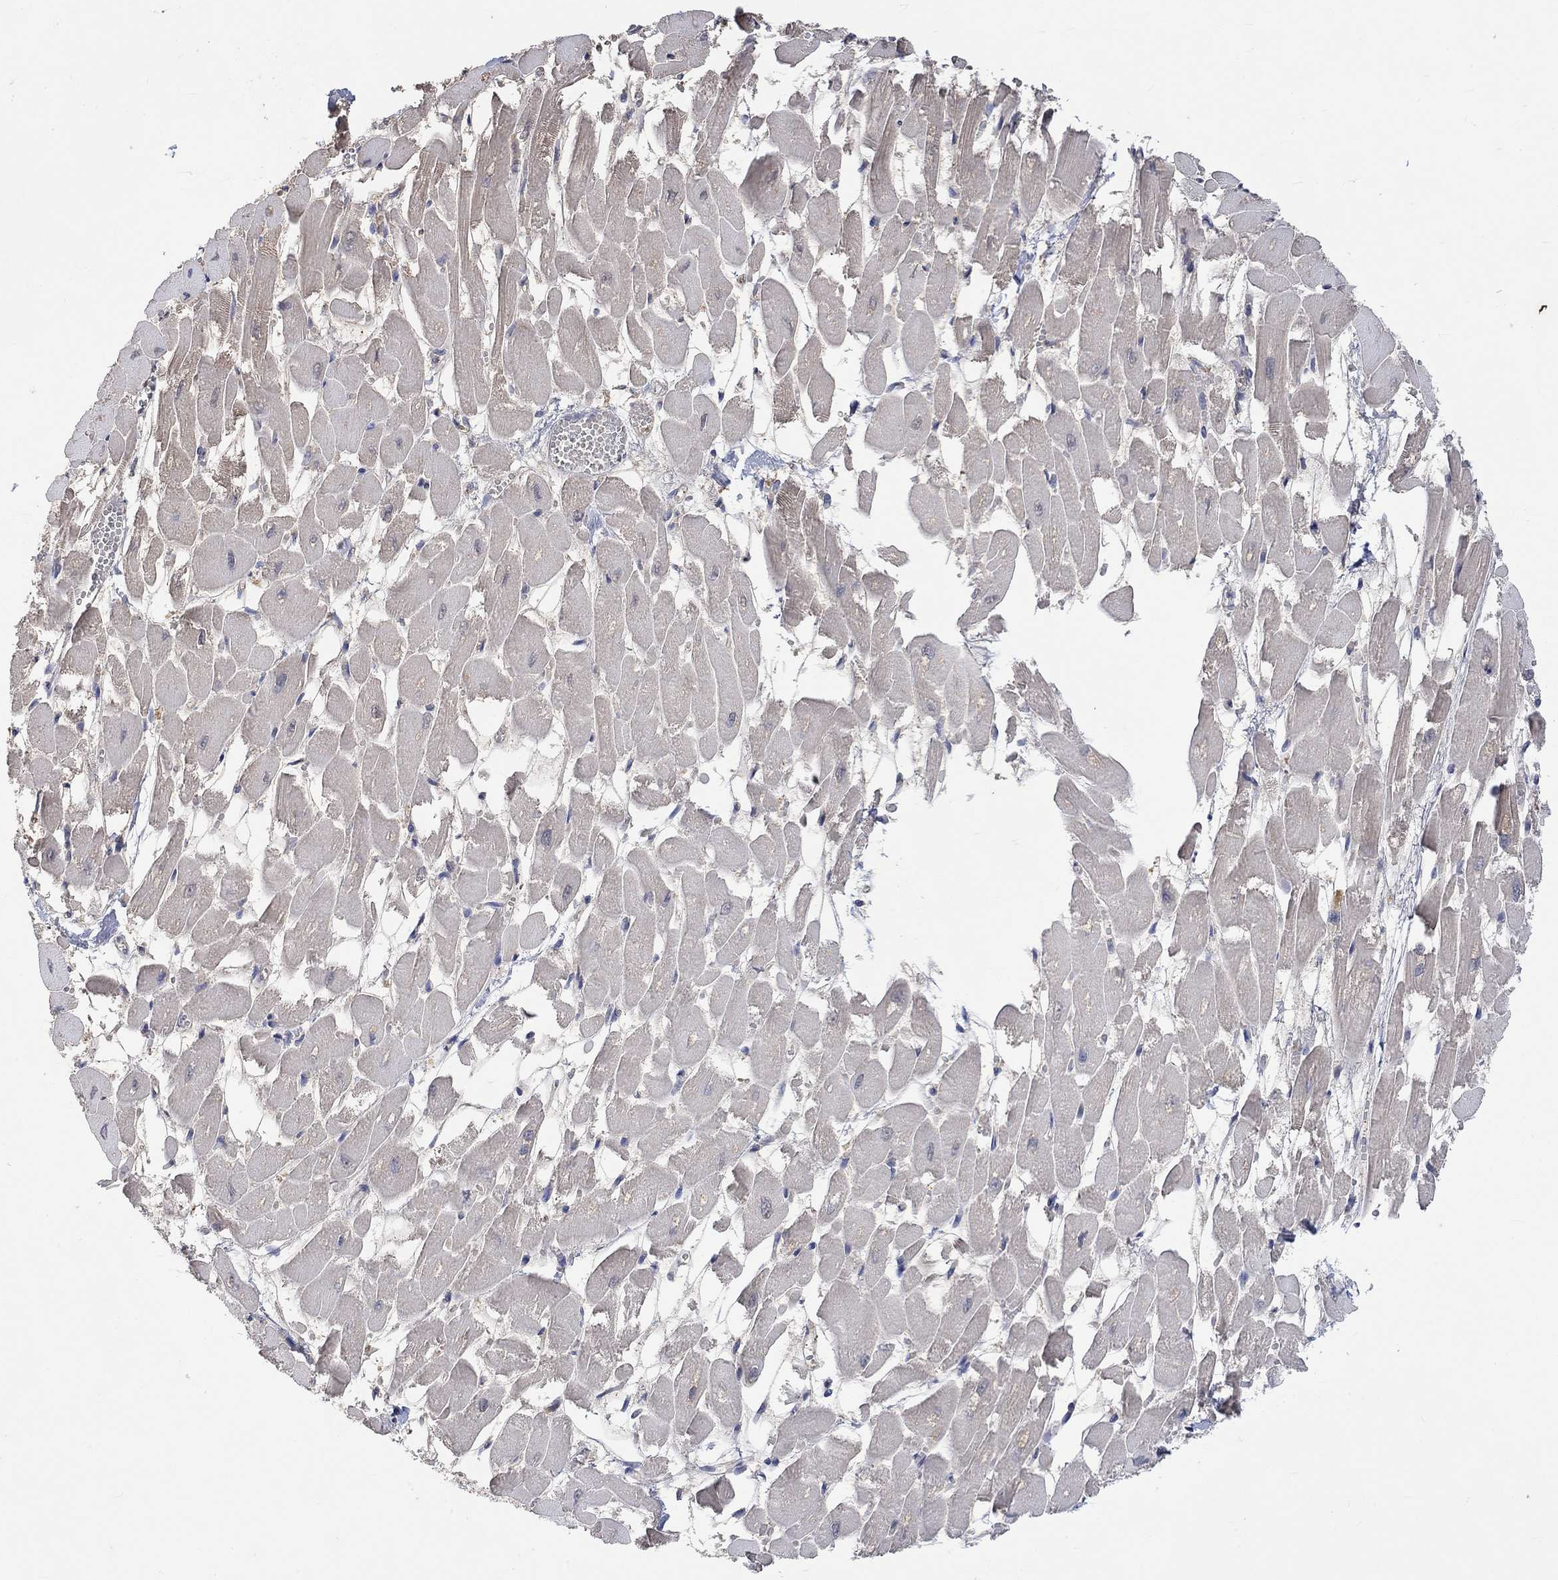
{"staining": {"intensity": "negative", "quantity": "none", "location": "none"}, "tissue": "heart muscle", "cell_type": "Cardiomyocytes", "image_type": "normal", "snomed": [{"axis": "morphology", "description": "Normal tissue, NOS"}, {"axis": "topography", "description": "Heart"}], "caption": "High magnification brightfield microscopy of unremarkable heart muscle stained with DAB (brown) and counterstained with hematoxylin (blue): cardiomyocytes show no significant expression.", "gene": "MSTN", "patient": {"sex": "female", "age": 52}}